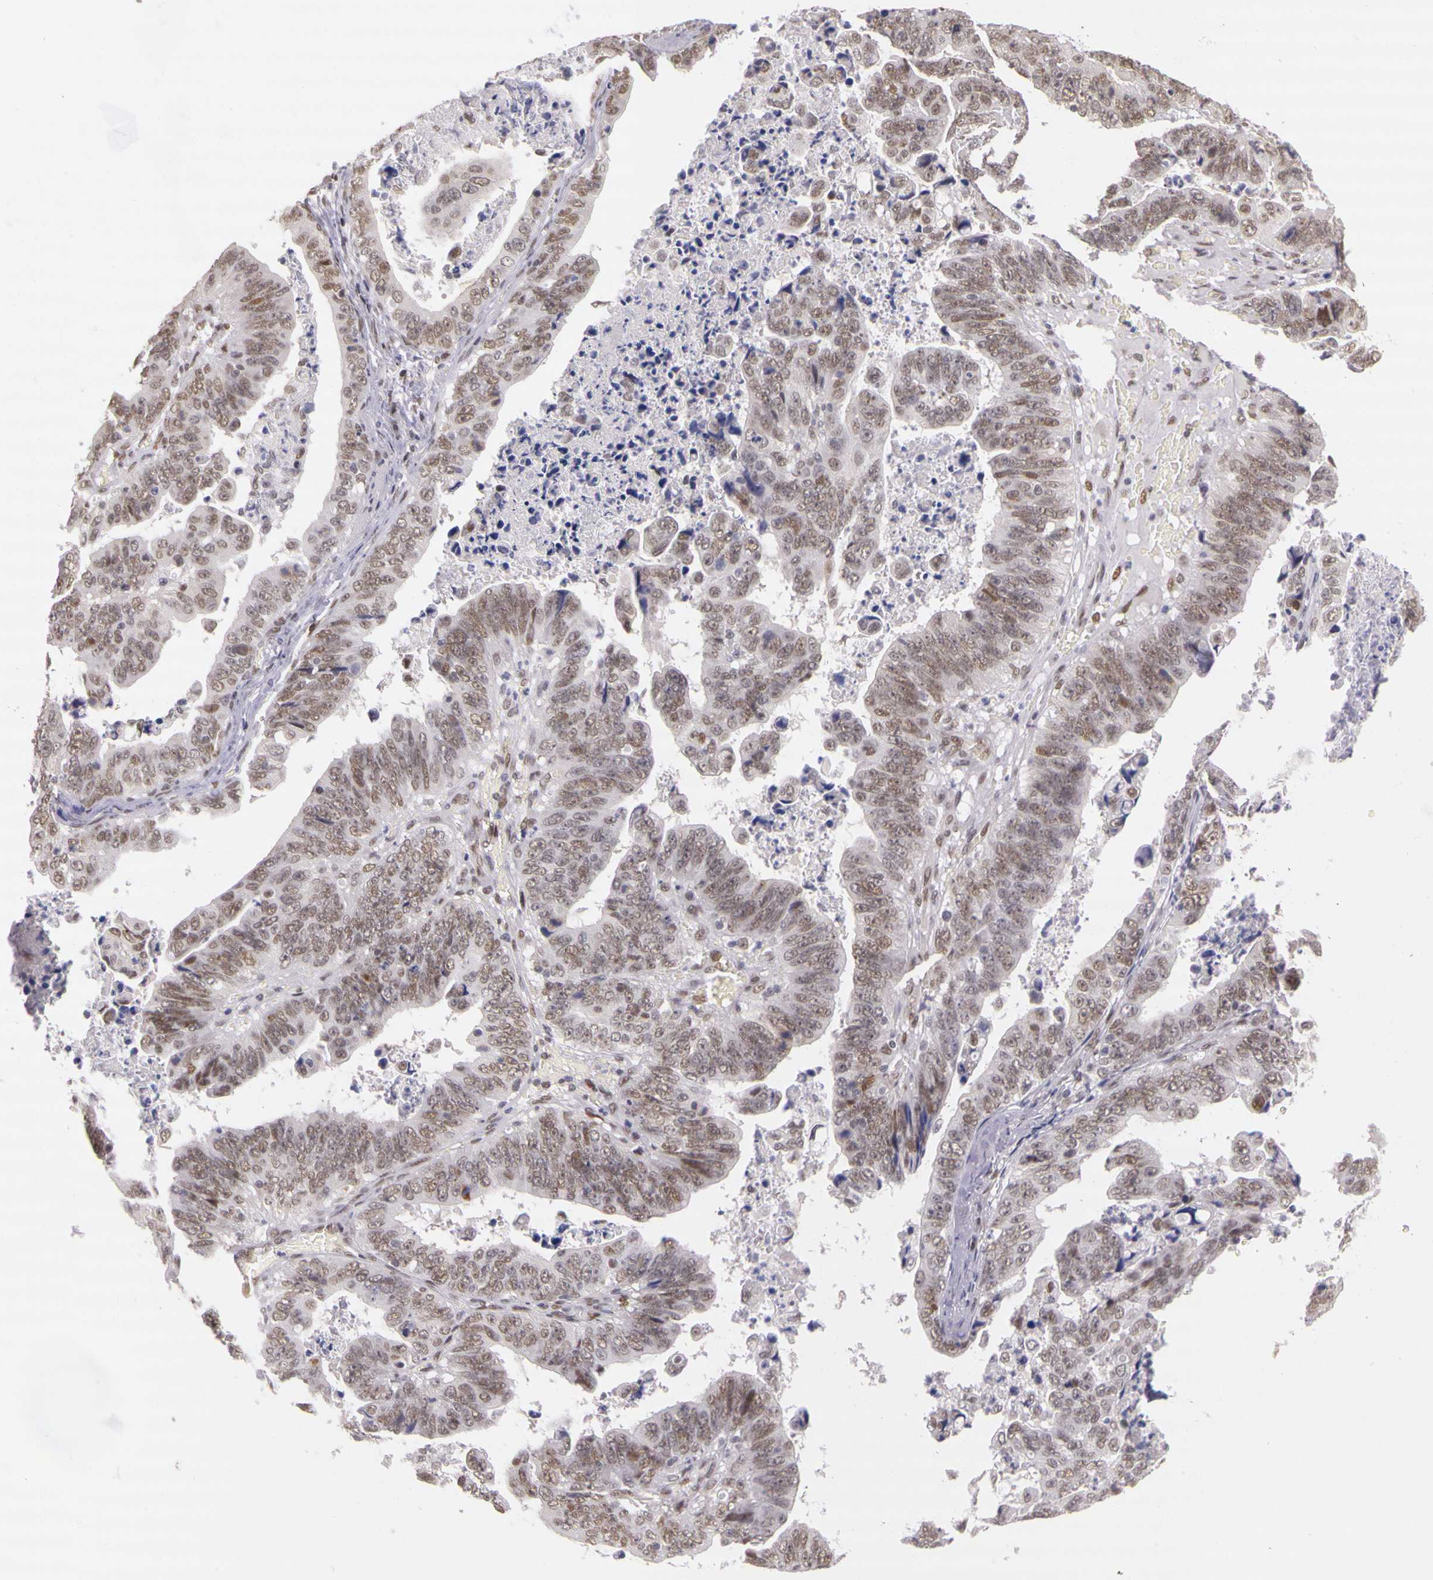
{"staining": {"intensity": "weak", "quantity": ">75%", "location": "nuclear"}, "tissue": "stomach cancer", "cell_type": "Tumor cells", "image_type": "cancer", "snomed": [{"axis": "morphology", "description": "Adenocarcinoma, NOS"}, {"axis": "topography", "description": "Stomach, upper"}], "caption": "IHC photomicrograph of adenocarcinoma (stomach) stained for a protein (brown), which reveals low levels of weak nuclear positivity in about >75% of tumor cells.", "gene": "WDR13", "patient": {"sex": "female", "age": 50}}